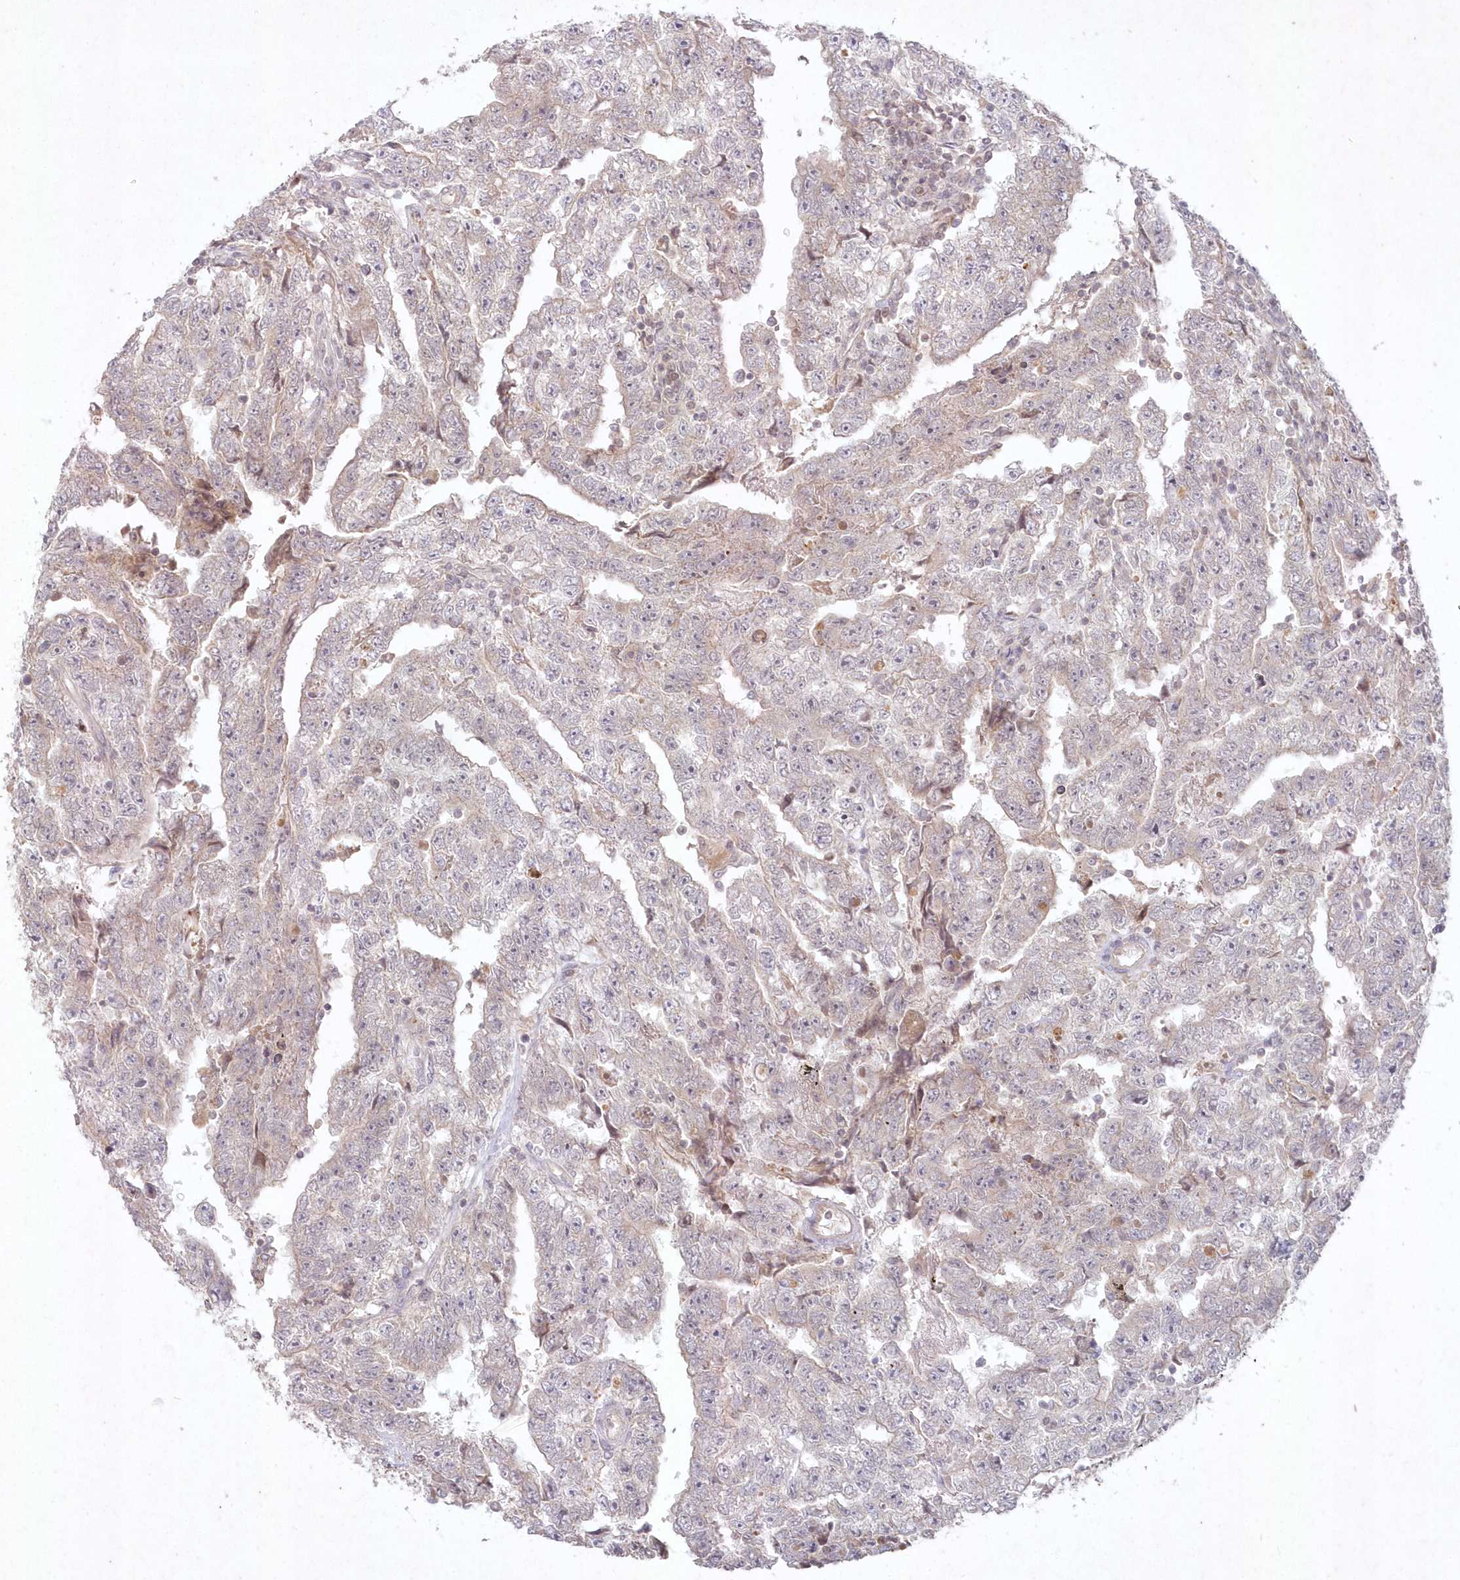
{"staining": {"intensity": "negative", "quantity": "none", "location": "none"}, "tissue": "testis cancer", "cell_type": "Tumor cells", "image_type": "cancer", "snomed": [{"axis": "morphology", "description": "Carcinoma, Embryonal, NOS"}, {"axis": "topography", "description": "Testis"}], "caption": "This is an immunohistochemistry (IHC) photomicrograph of testis cancer. There is no positivity in tumor cells.", "gene": "ASCC1", "patient": {"sex": "male", "age": 25}}